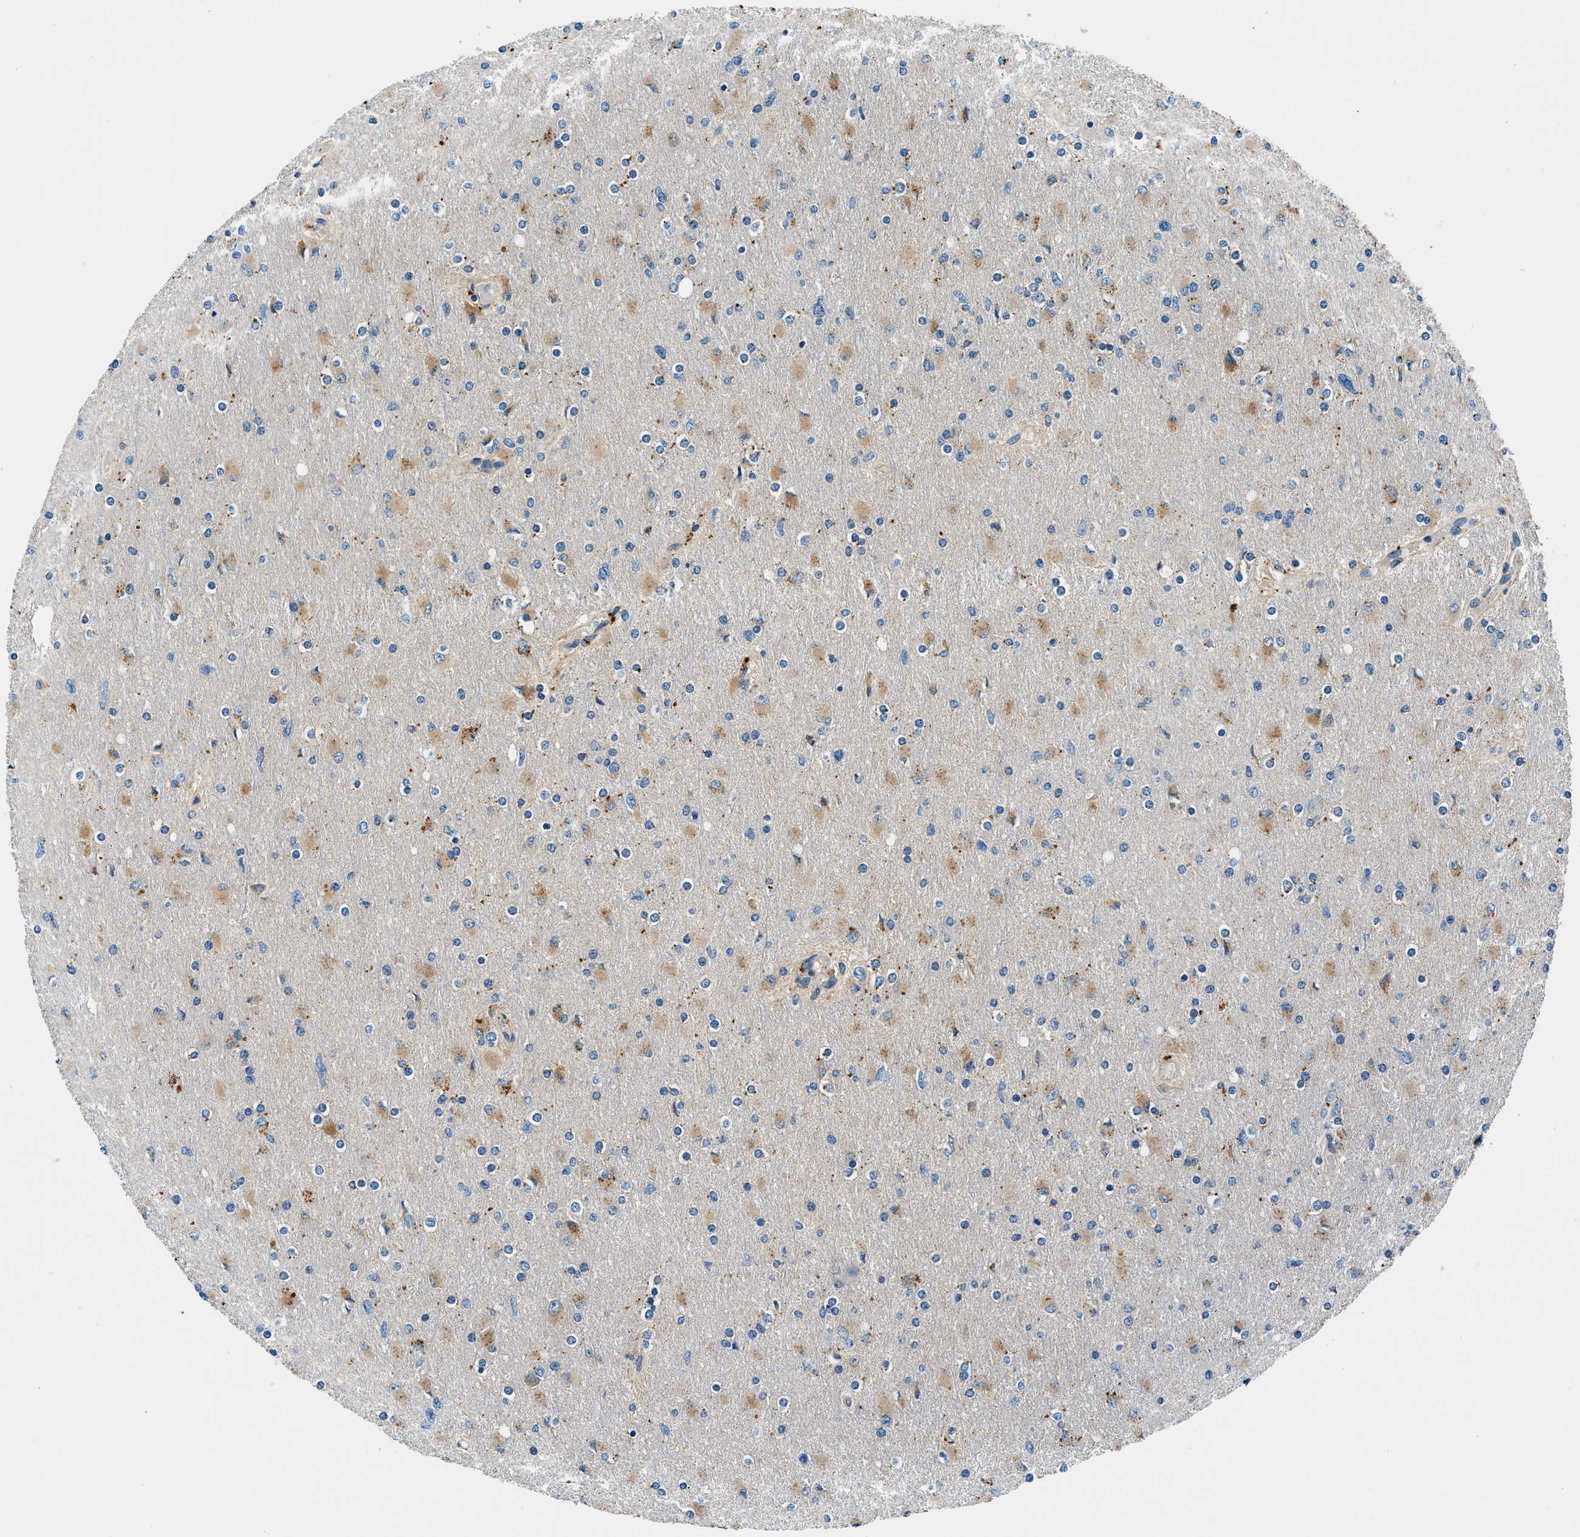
{"staining": {"intensity": "weak", "quantity": "25%-75%", "location": "cytoplasmic/membranous"}, "tissue": "glioma", "cell_type": "Tumor cells", "image_type": "cancer", "snomed": [{"axis": "morphology", "description": "Glioma, malignant, High grade"}, {"axis": "topography", "description": "Cerebral cortex"}], "caption": "Glioma stained with a protein marker reveals weak staining in tumor cells.", "gene": "SLC19A2", "patient": {"sex": "female", "age": 36}}